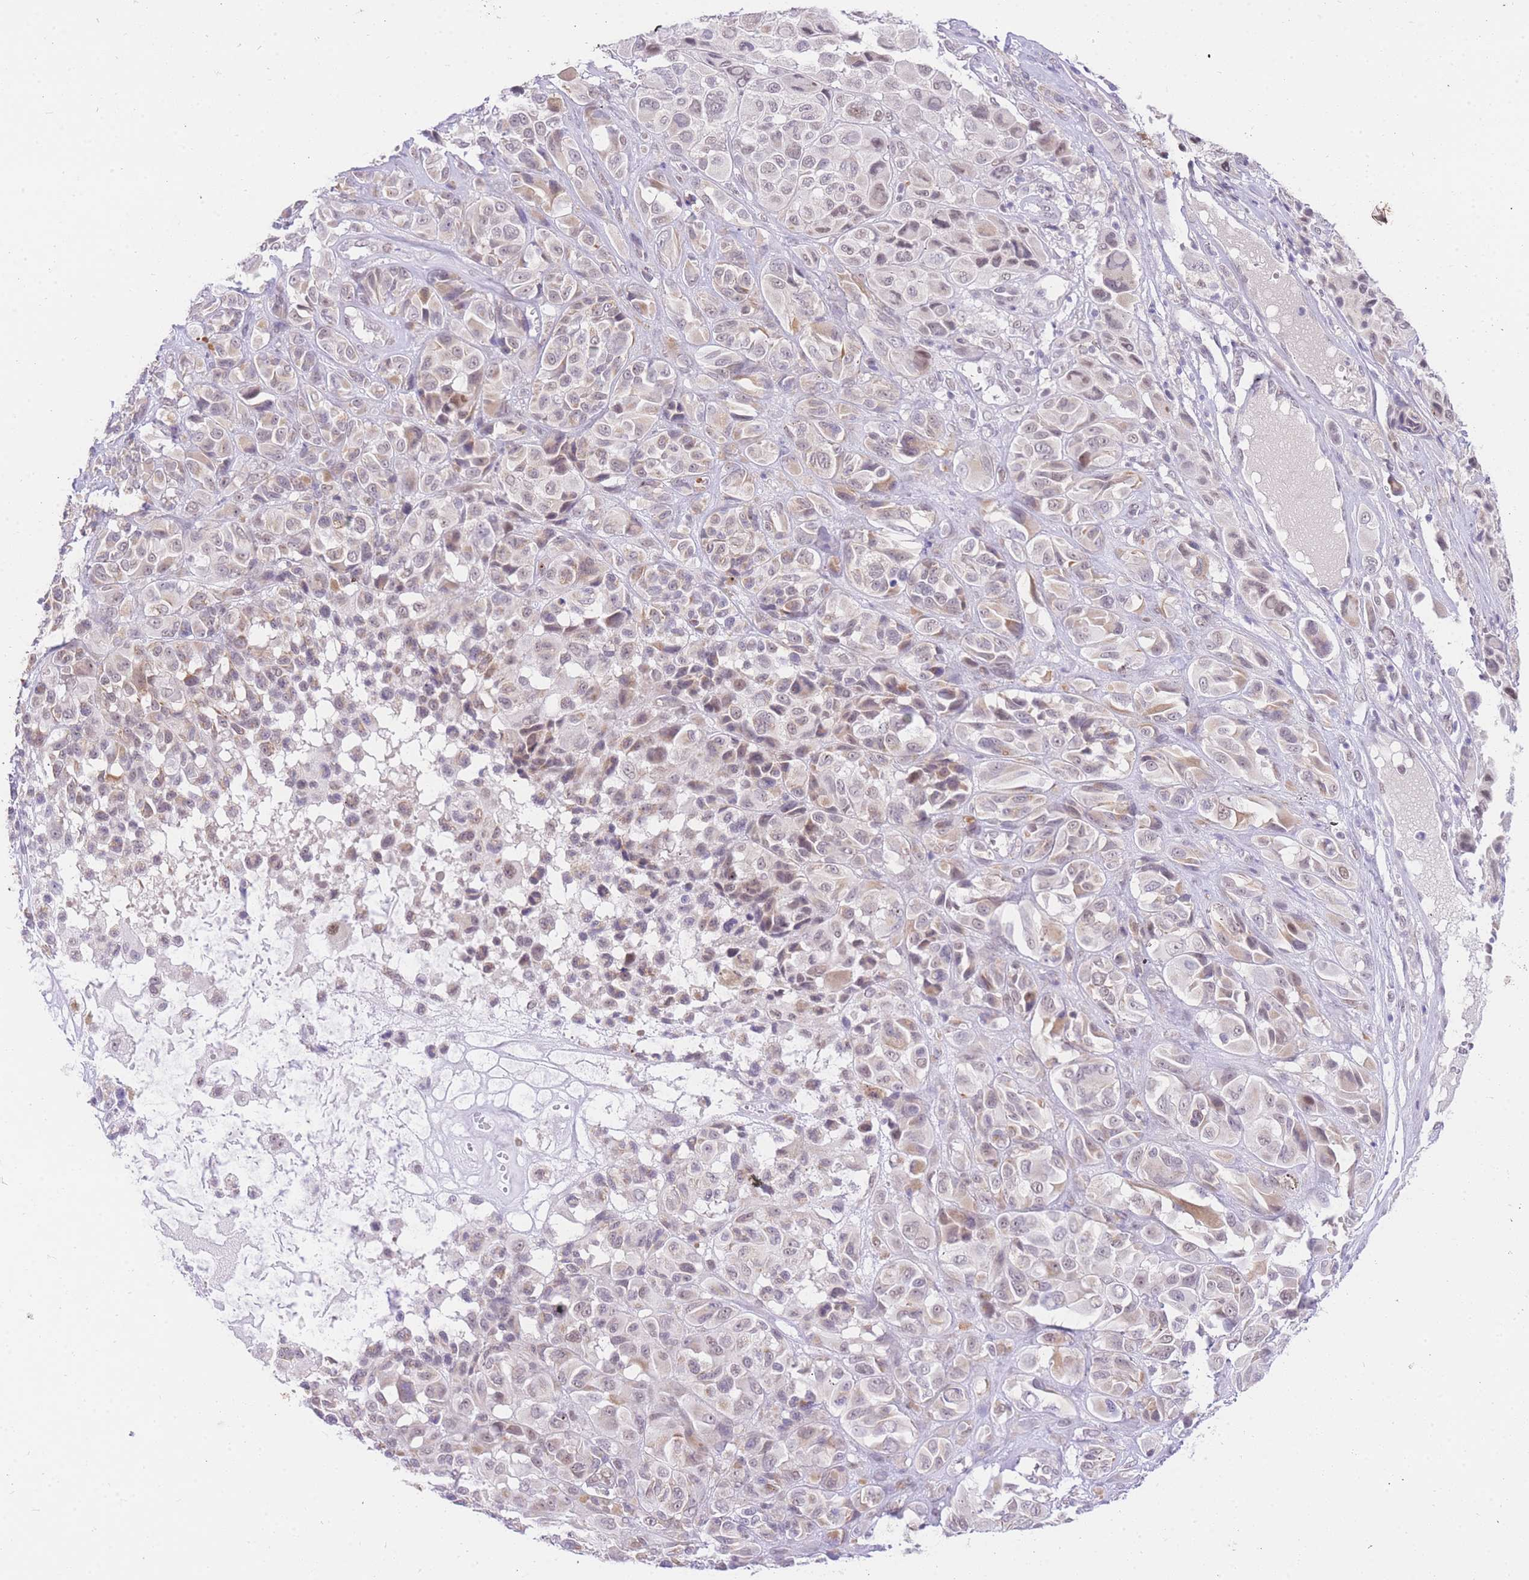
{"staining": {"intensity": "moderate", "quantity": "25%-75%", "location": "nuclear"}, "tissue": "melanoma", "cell_type": "Tumor cells", "image_type": "cancer", "snomed": [{"axis": "morphology", "description": "Malignant melanoma, NOS"}, {"axis": "topography", "description": "Skin of trunk"}], "caption": "Immunohistochemical staining of malignant melanoma demonstrates moderate nuclear protein positivity in about 25%-75% of tumor cells. The staining was performed using DAB (3,3'-diaminobenzidine) to visualize the protein expression in brown, while the nuclei were stained in blue with hematoxylin (Magnification: 20x).", "gene": "UBXN7", "patient": {"sex": "male", "age": 71}}